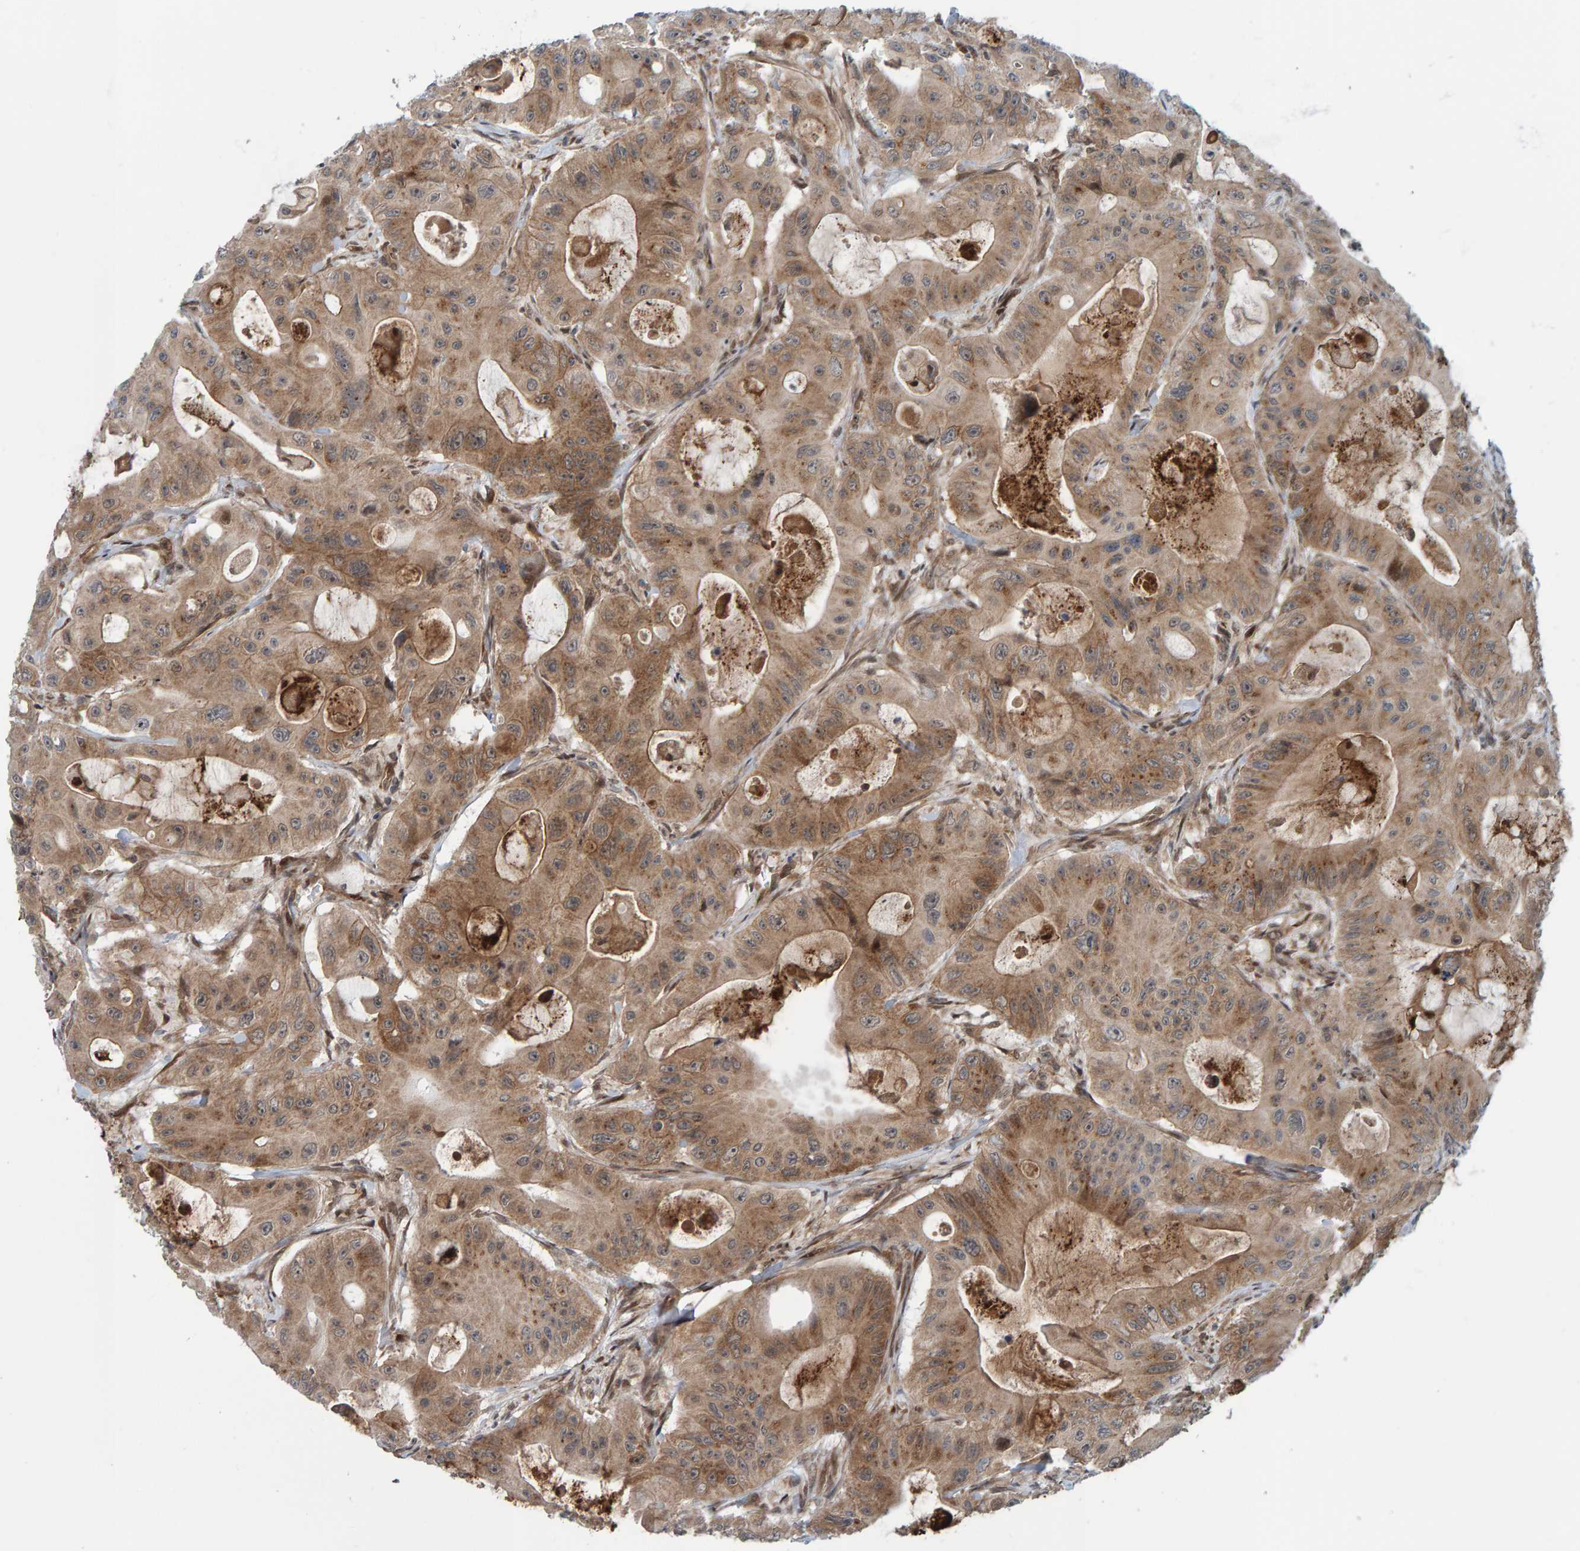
{"staining": {"intensity": "weak", "quantity": ">75%", "location": "cytoplasmic/membranous"}, "tissue": "colorectal cancer", "cell_type": "Tumor cells", "image_type": "cancer", "snomed": [{"axis": "morphology", "description": "Adenocarcinoma, NOS"}, {"axis": "topography", "description": "Colon"}], "caption": "Weak cytoplasmic/membranous expression is present in about >75% of tumor cells in colorectal adenocarcinoma. (Stains: DAB (3,3'-diaminobenzidine) in brown, nuclei in blue, Microscopy: brightfield microscopy at high magnification).", "gene": "ZNF366", "patient": {"sex": "female", "age": 46}}